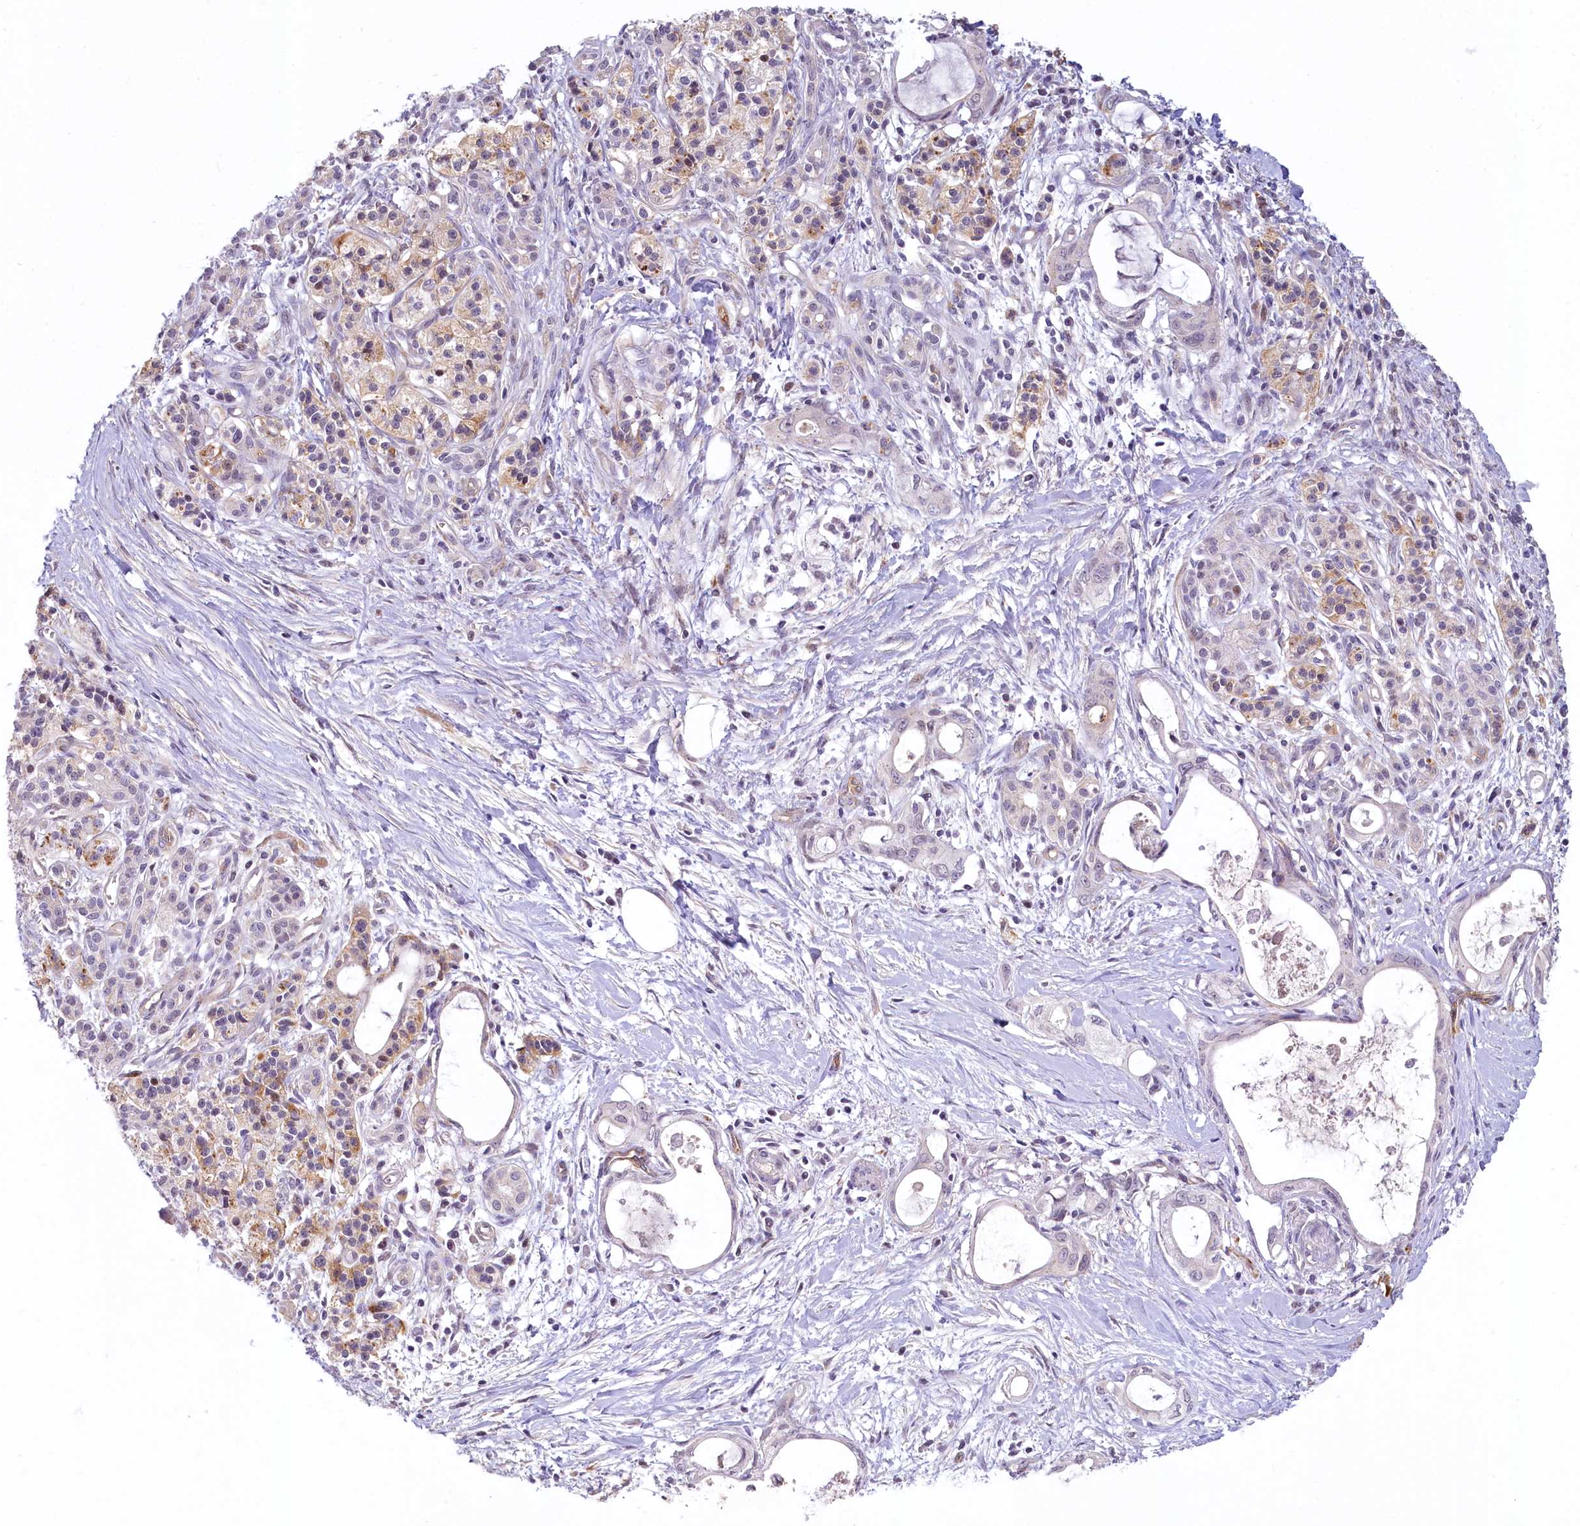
{"staining": {"intensity": "negative", "quantity": "none", "location": "none"}, "tissue": "pancreatic cancer", "cell_type": "Tumor cells", "image_type": "cancer", "snomed": [{"axis": "morphology", "description": "Adenocarcinoma, NOS"}, {"axis": "topography", "description": "Pancreas"}], "caption": "DAB (3,3'-diaminobenzidine) immunohistochemical staining of human adenocarcinoma (pancreatic) exhibits no significant positivity in tumor cells.", "gene": "PROCR", "patient": {"sex": "male", "age": 72}}